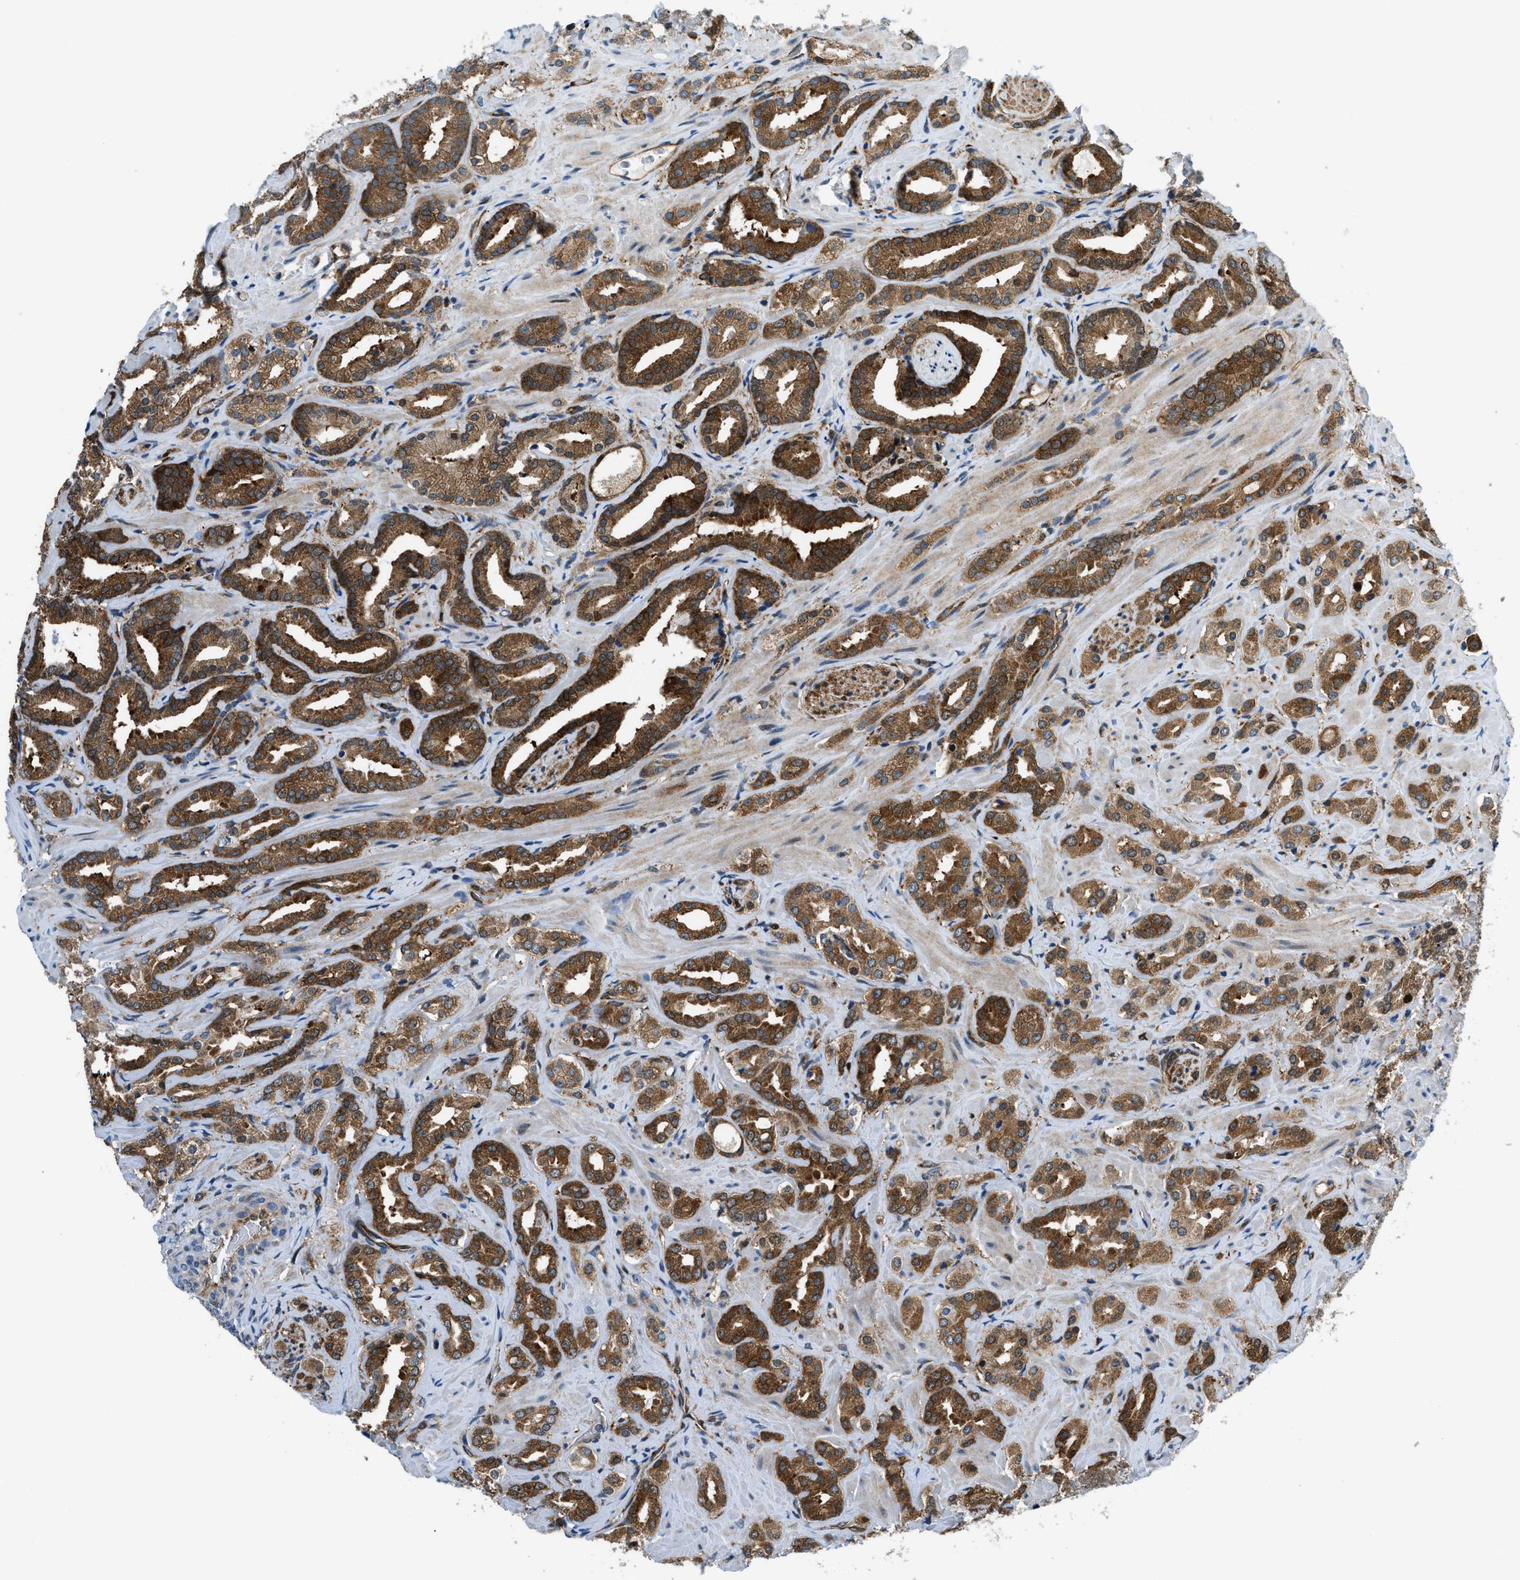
{"staining": {"intensity": "strong", "quantity": ">75%", "location": "cytoplasmic/membranous"}, "tissue": "prostate cancer", "cell_type": "Tumor cells", "image_type": "cancer", "snomed": [{"axis": "morphology", "description": "Adenocarcinoma, High grade"}, {"axis": "topography", "description": "Prostate"}], "caption": "Prostate cancer (adenocarcinoma (high-grade)) tissue shows strong cytoplasmic/membranous expression in approximately >75% of tumor cells, visualized by immunohistochemistry. The staining is performed using DAB (3,3'-diaminobenzidine) brown chromogen to label protein expression. The nuclei are counter-stained blue using hematoxylin.", "gene": "YWHAE", "patient": {"sex": "male", "age": 64}}